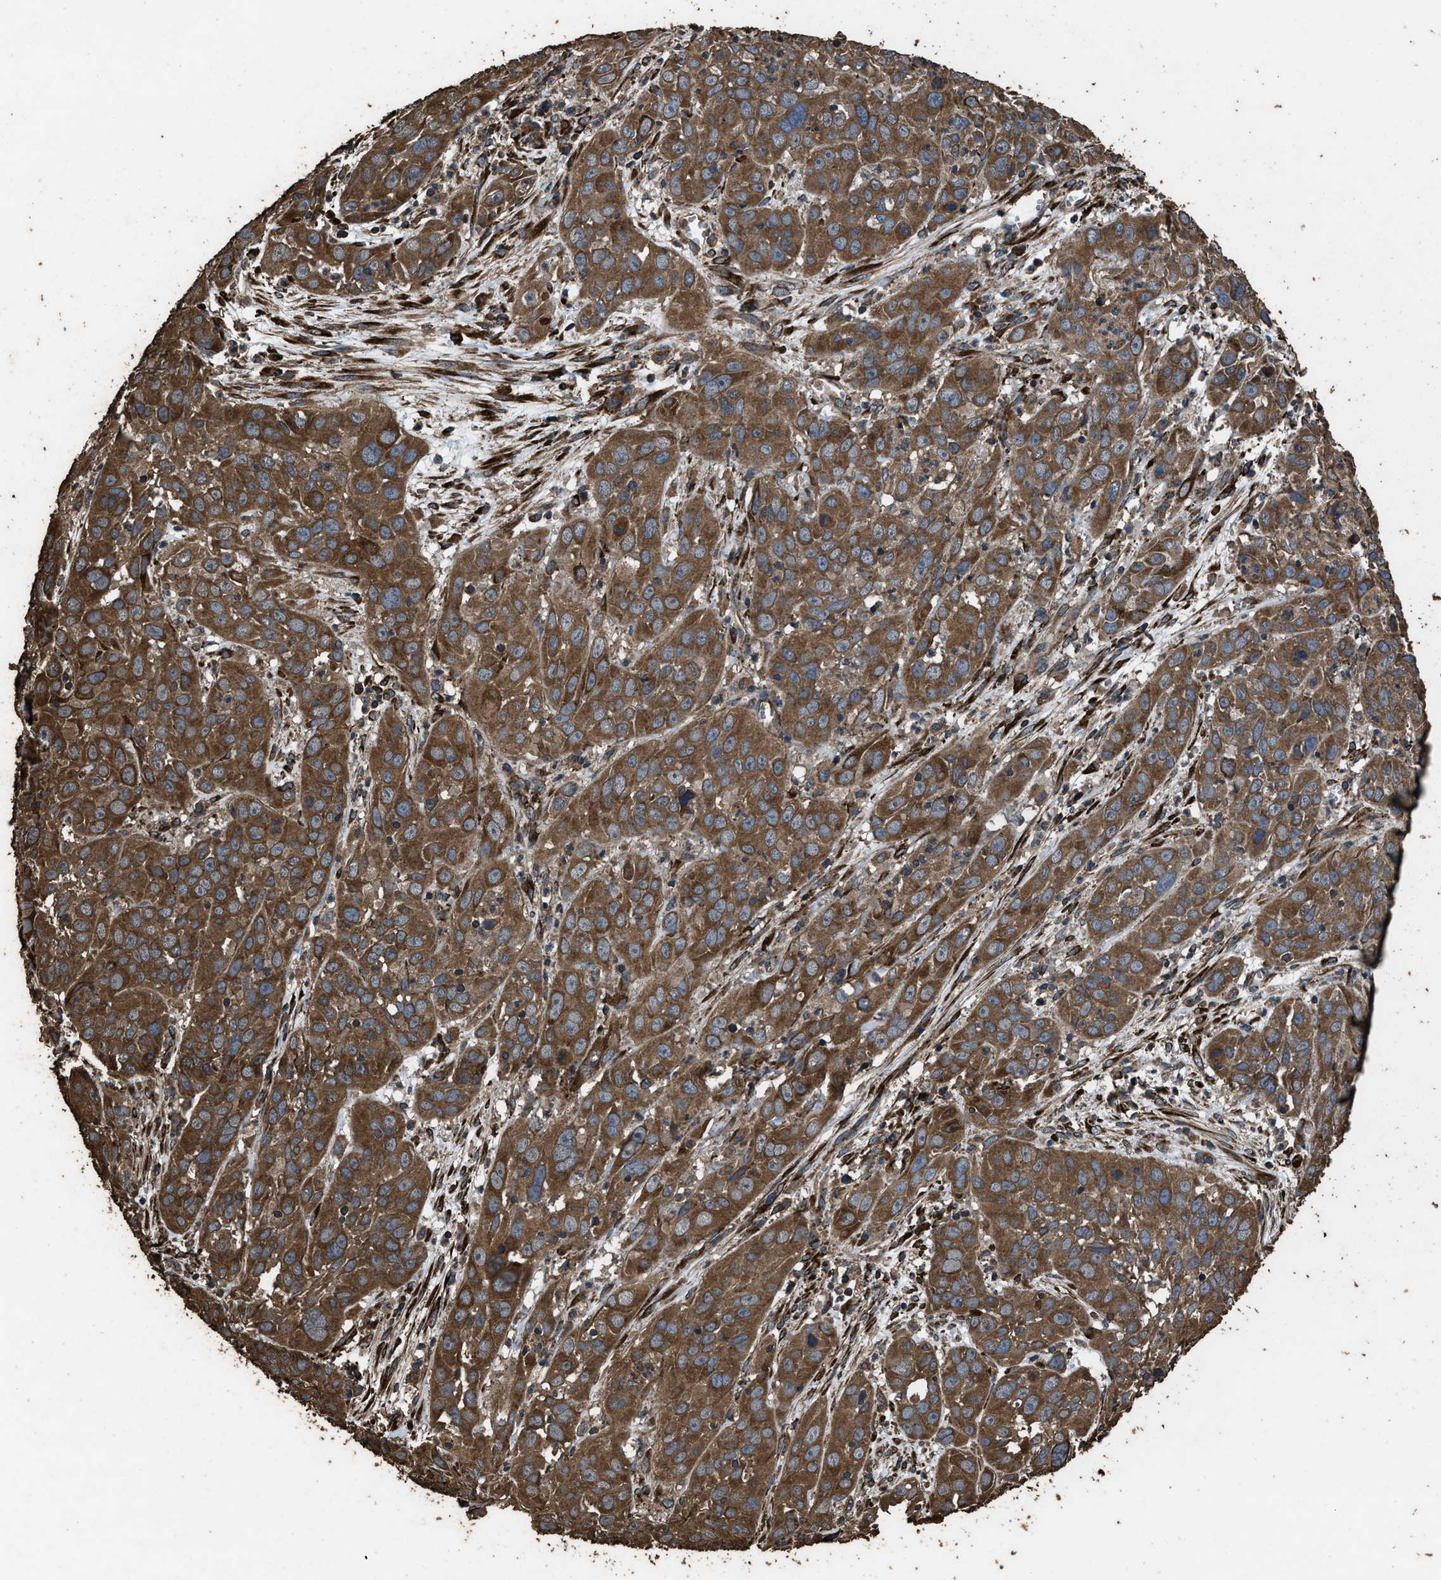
{"staining": {"intensity": "strong", "quantity": ">75%", "location": "cytoplasmic/membranous"}, "tissue": "cervical cancer", "cell_type": "Tumor cells", "image_type": "cancer", "snomed": [{"axis": "morphology", "description": "Squamous cell carcinoma, NOS"}, {"axis": "topography", "description": "Cervix"}], "caption": "Cervical cancer stained with a brown dye shows strong cytoplasmic/membranous positive positivity in approximately >75% of tumor cells.", "gene": "ZMYND19", "patient": {"sex": "female", "age": 32}}